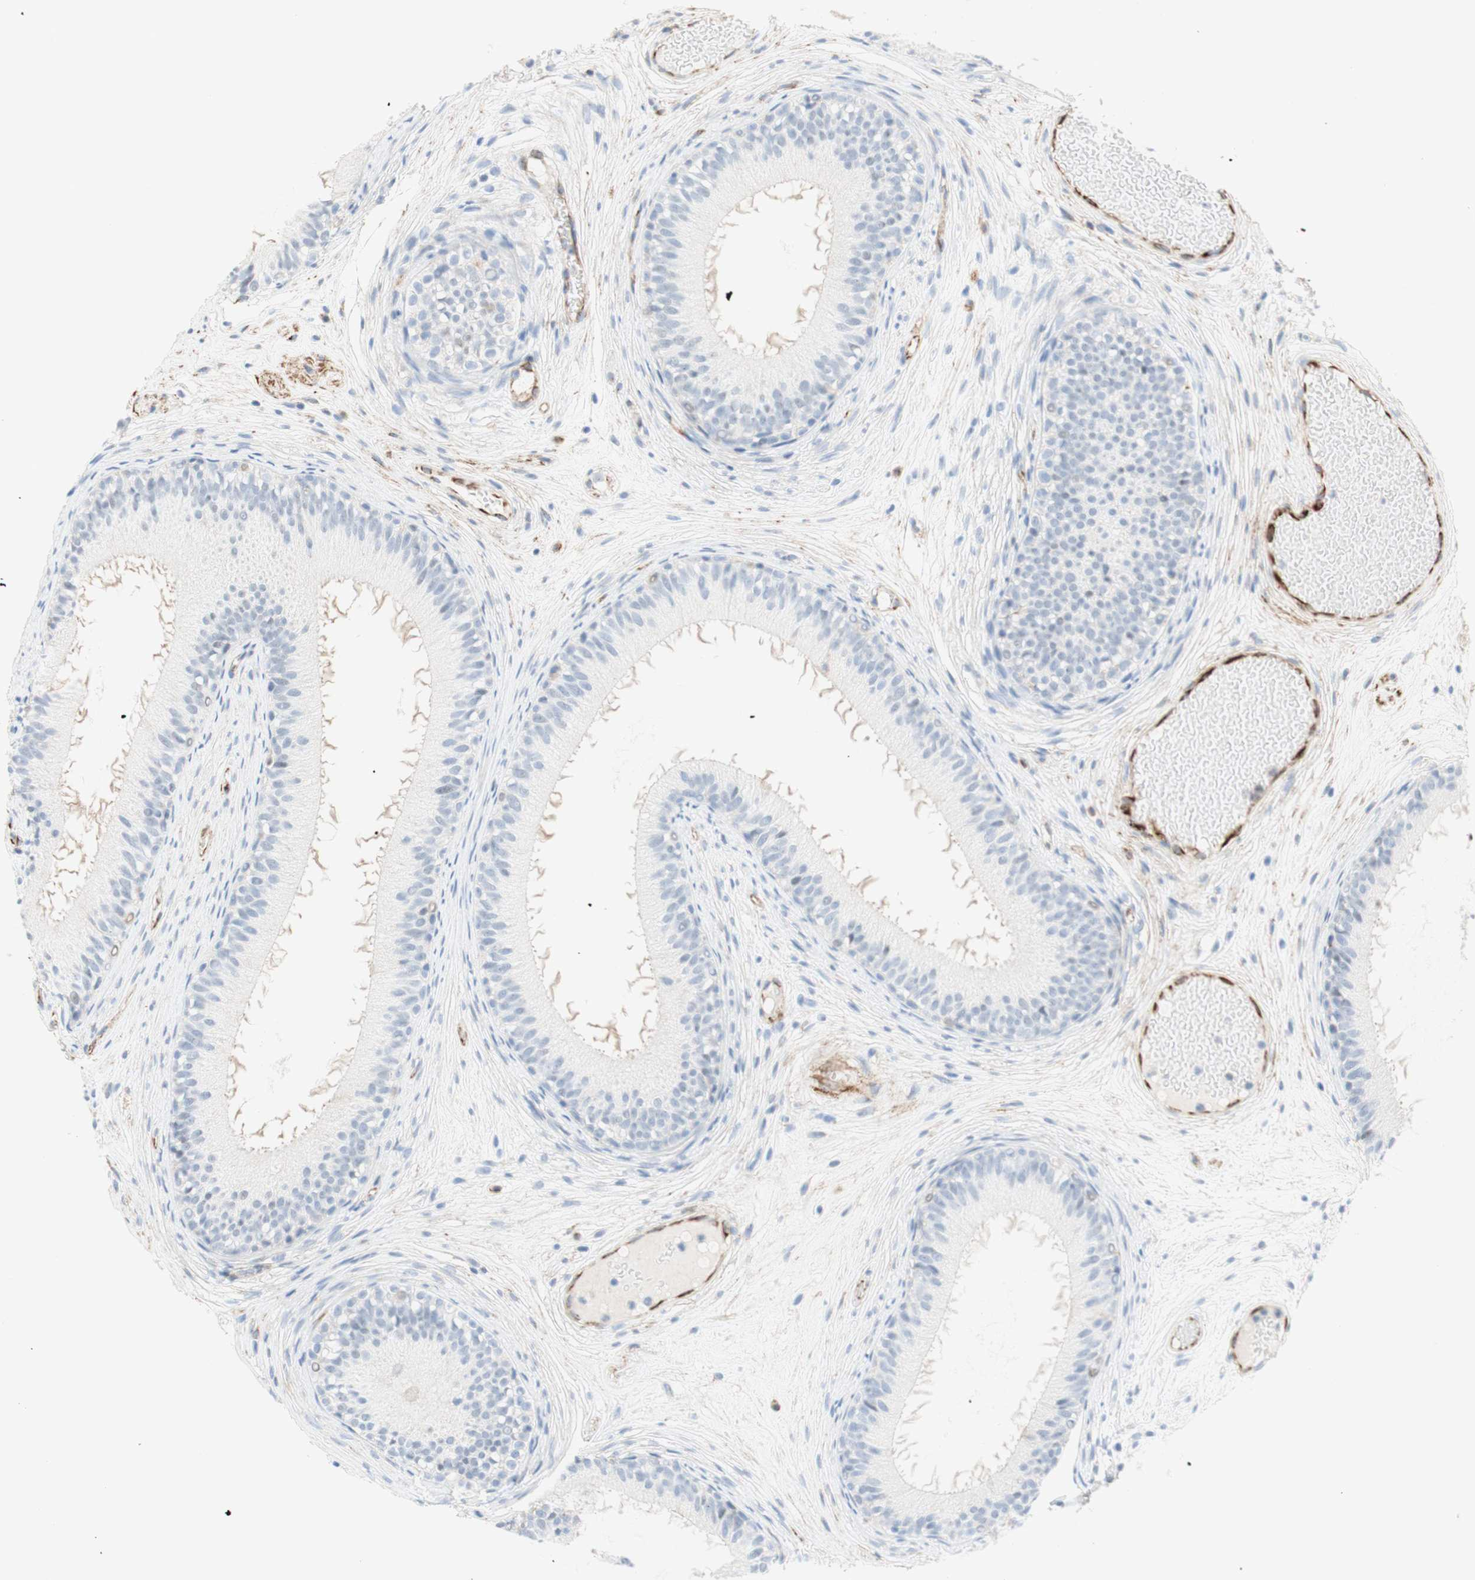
{"staining": {"intensity": "negative", "quantity": "none", "location": "none"}, "tissue": "epididymis", "cell_type": "Glandular cells", "image_type": "normal", "snomed": [{"axis": "morphology", "description": "Normal tissue, NOS"}, {"axis": "morphology", "description": "Atrophy, NOS"}, {"axis": "topography", "description": "Testis"}, {"axis": "topography", "description": "Epididymis"}], "caption": "An image of human epididymis is negative for staining in glandular cells. The staining was performed using DAB (3,3'-diaminobenzidine) to visualize the protein expression in brown, while the nuclei were stained in blue with hematoxylin (Magnification: 20x).", "gene": "POU2AF1", "patient": {"sex": "male", "age": 18}}